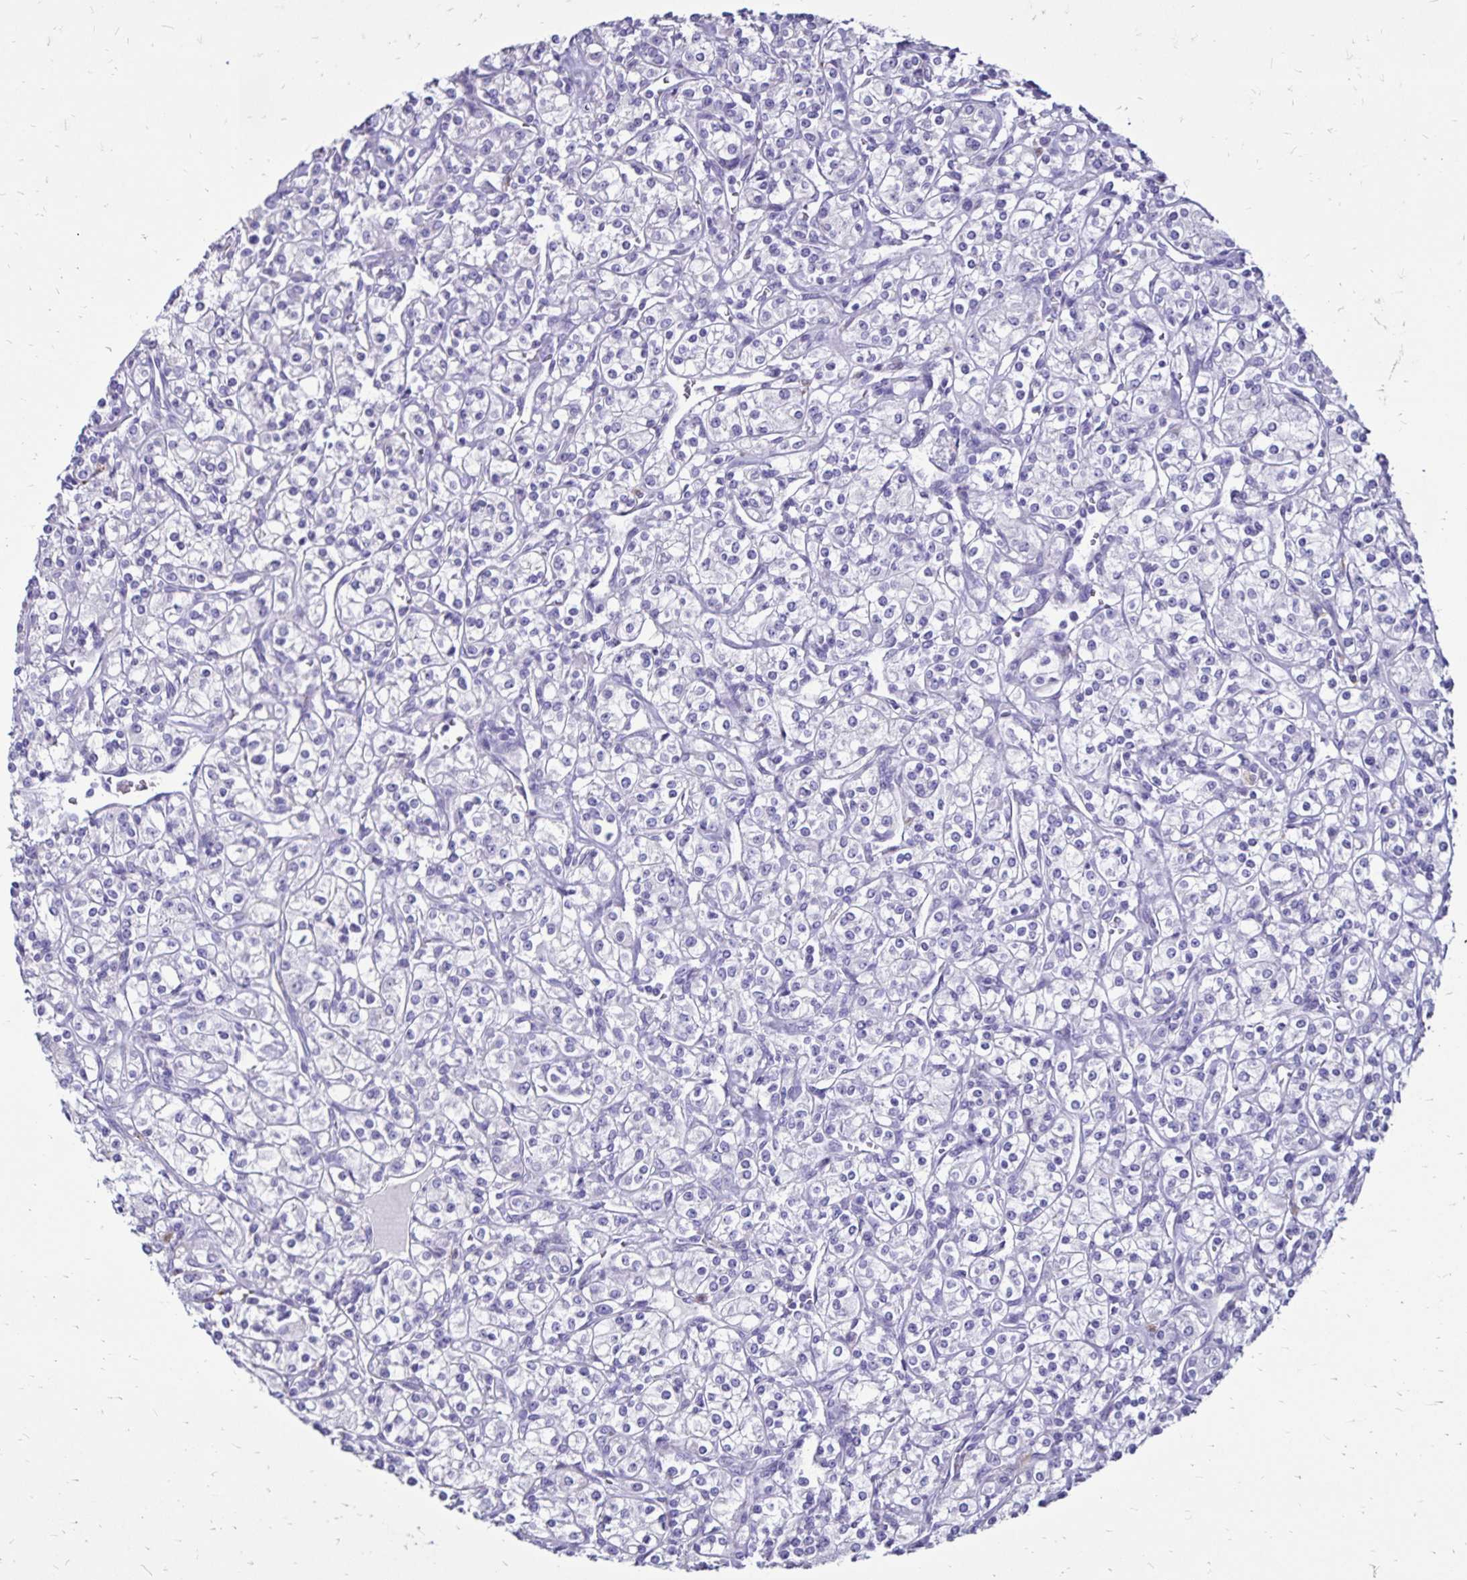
{"staining": {"intensity": "negative", "quantity": "none", "location": "none"}, "tissue": "renal cancer", "cell_type": "Tumor cells", "image_type": "cancer", "snomed": [{"axis": "morphology", "description": "Adenocarcinoma, NOS"}, {"axis": "topography", "description": "Kidney"}], "caption": "Renal adenocarcinoma was stained to show a protein in brown. There is no significant expression in tumor cells. Brightfield microscopy of IHC stained with DAB (3,3'-diaminobenzidine) (brown) and hematoxylin (blue), captured at high magnification.", "gene": "EVPL", "patient": {"sex": "male", "age": 77}}